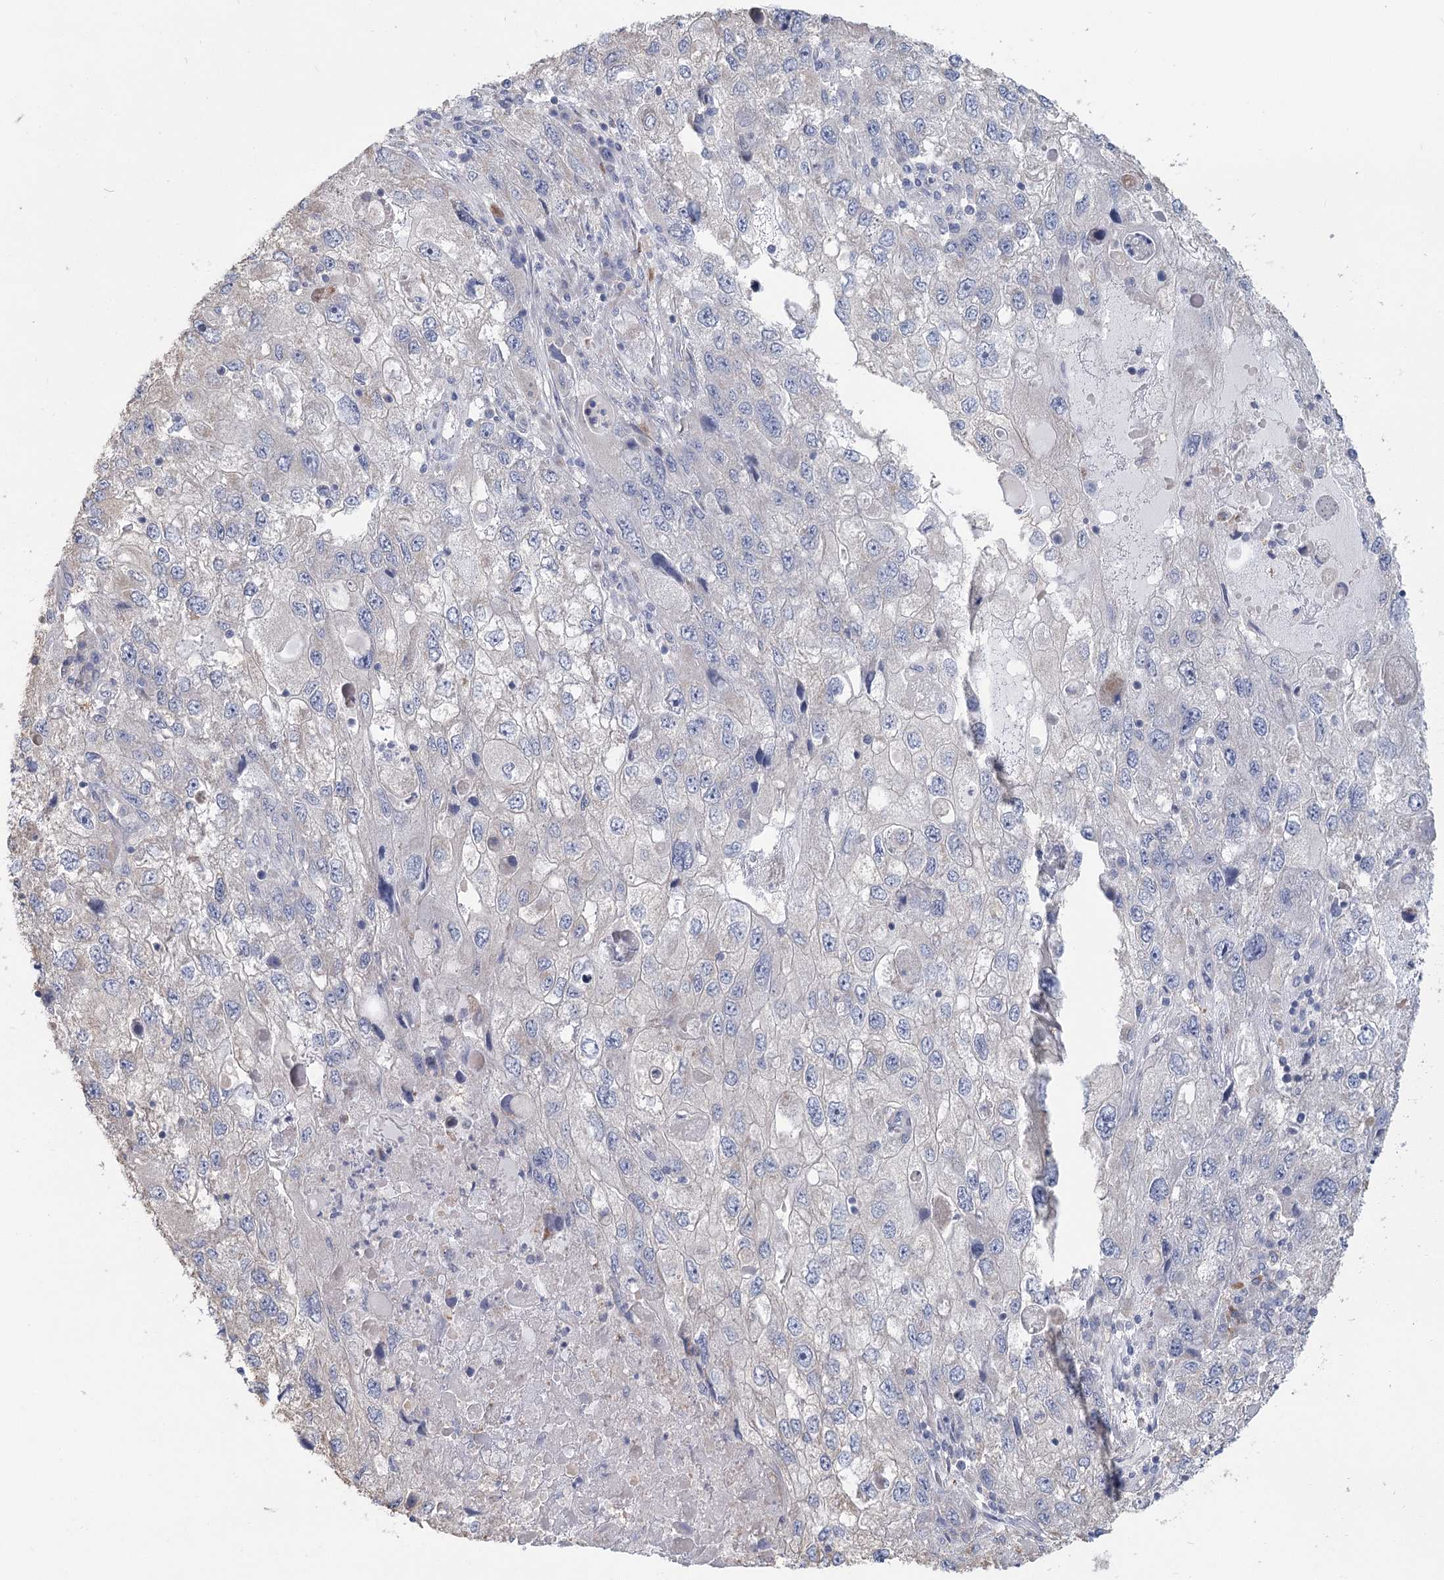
{"staining": {"intensity": "negative", "quantity": "none", "location": "none"}, "tissue": "endometrial cancer", "cell_type": "Tumor cells", "image_type": "cancer", "snomed": [{"axis": "morphology", "description": "Adenocarcinoma, NOS"}, {"axis": "topography", "description": "Endometrium"}], "caption": "Immunohistochemistry micrograph of neoplastic tissue: endometrial cancer (adenocarcinoma) stained with DAB (3,3'-diaminobenzidine) shows no significant protein positivity in tumor cells.", "gene": "CNTLN", "patient": {"sex": "female", "age": 49}}